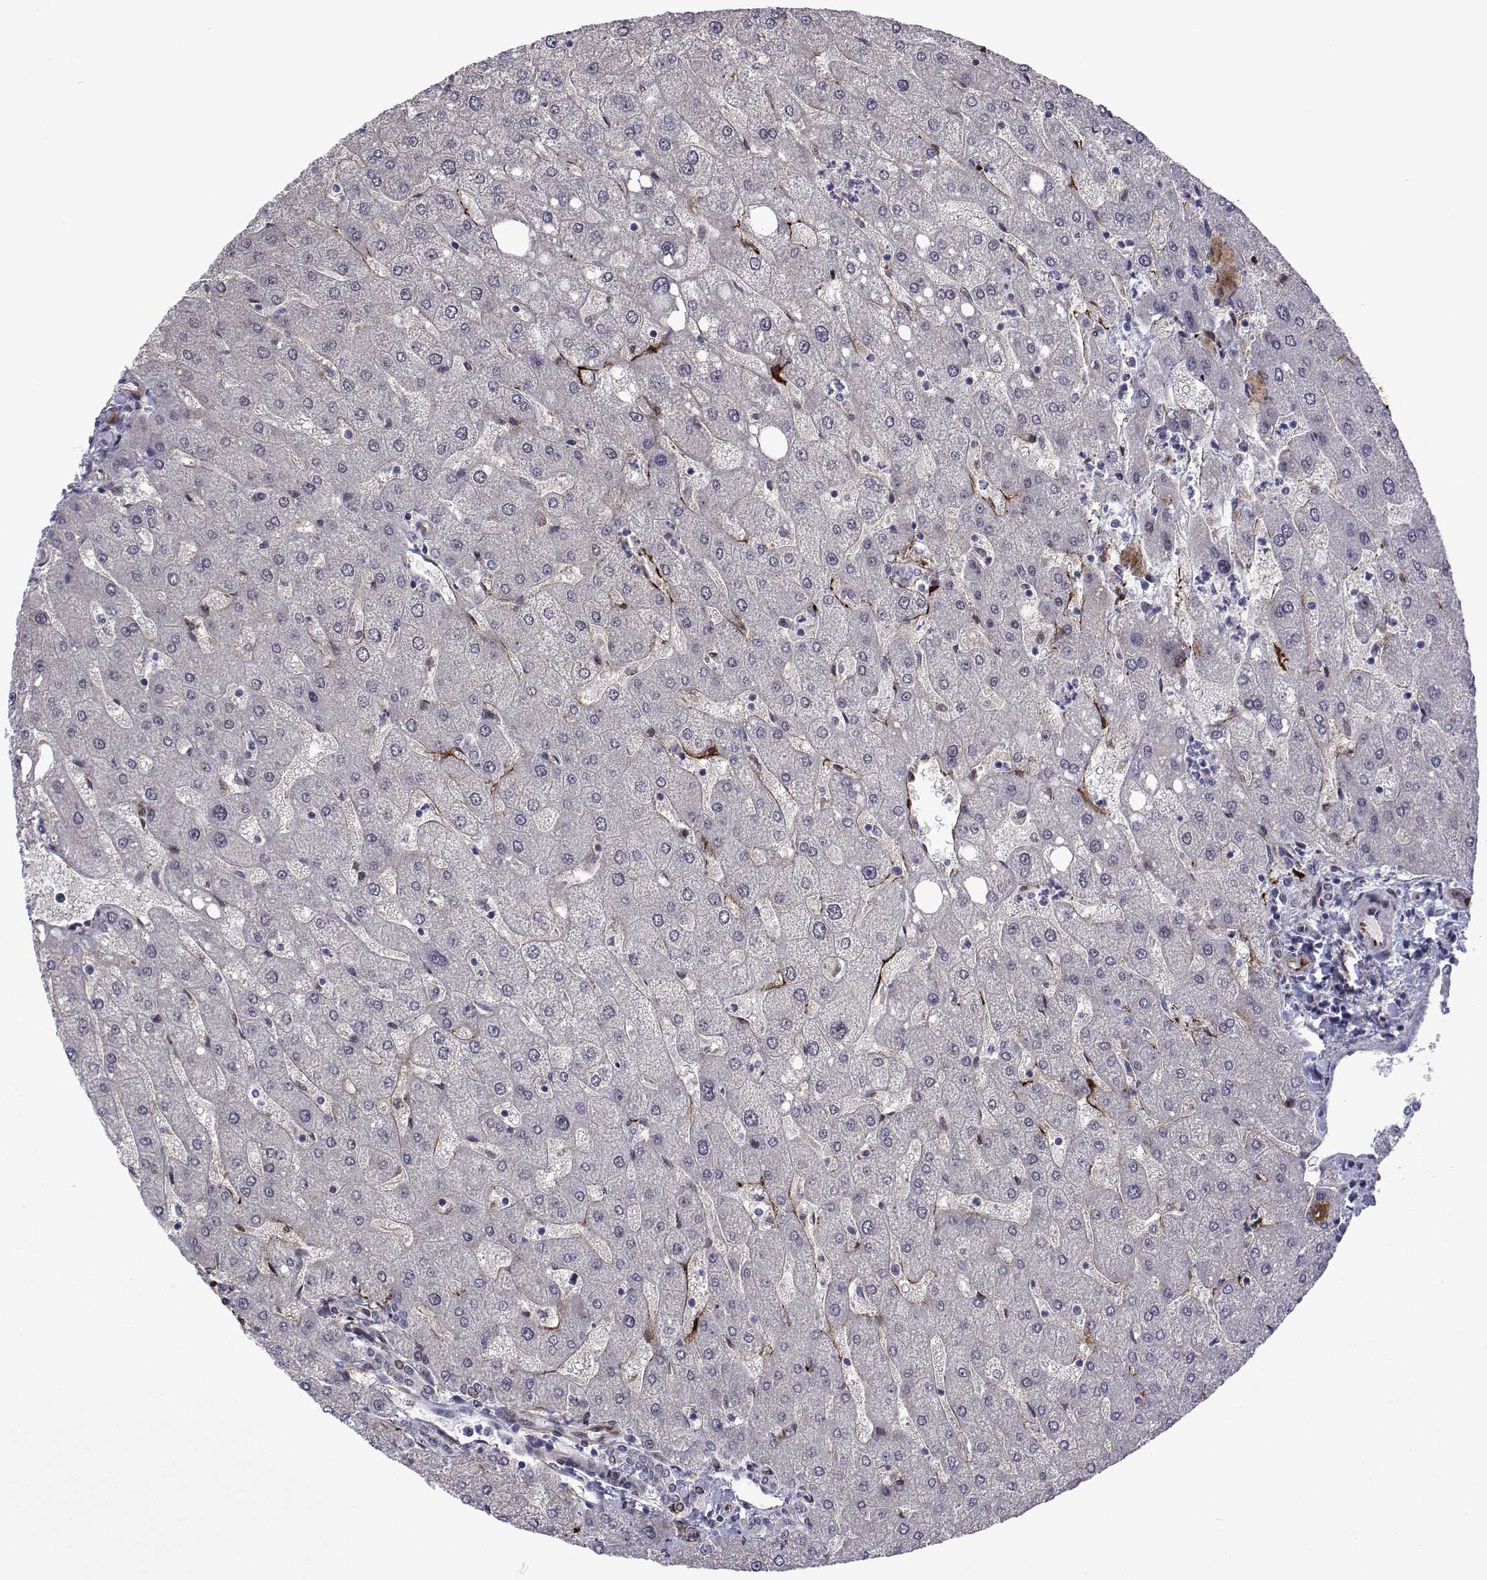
{"staining": {"intensity": "negative", "quantity": "none", "location": "none"}, "tissue": "liver", "cell_type": "Cholangiocytes", "image_type": "normal", "snomed": [{"axis": "morphology", "description": "Normal tissue, NOS"}, {"axis": "topography", "description": "Liver"}], "caption": "This is an immunohistochemistry (IHC) photomicrograph of unremarkable liver. There is no expression in cholangiocytes.", "gene": "EFCAB3", "patient": {"sex": "male", "age": 67}}